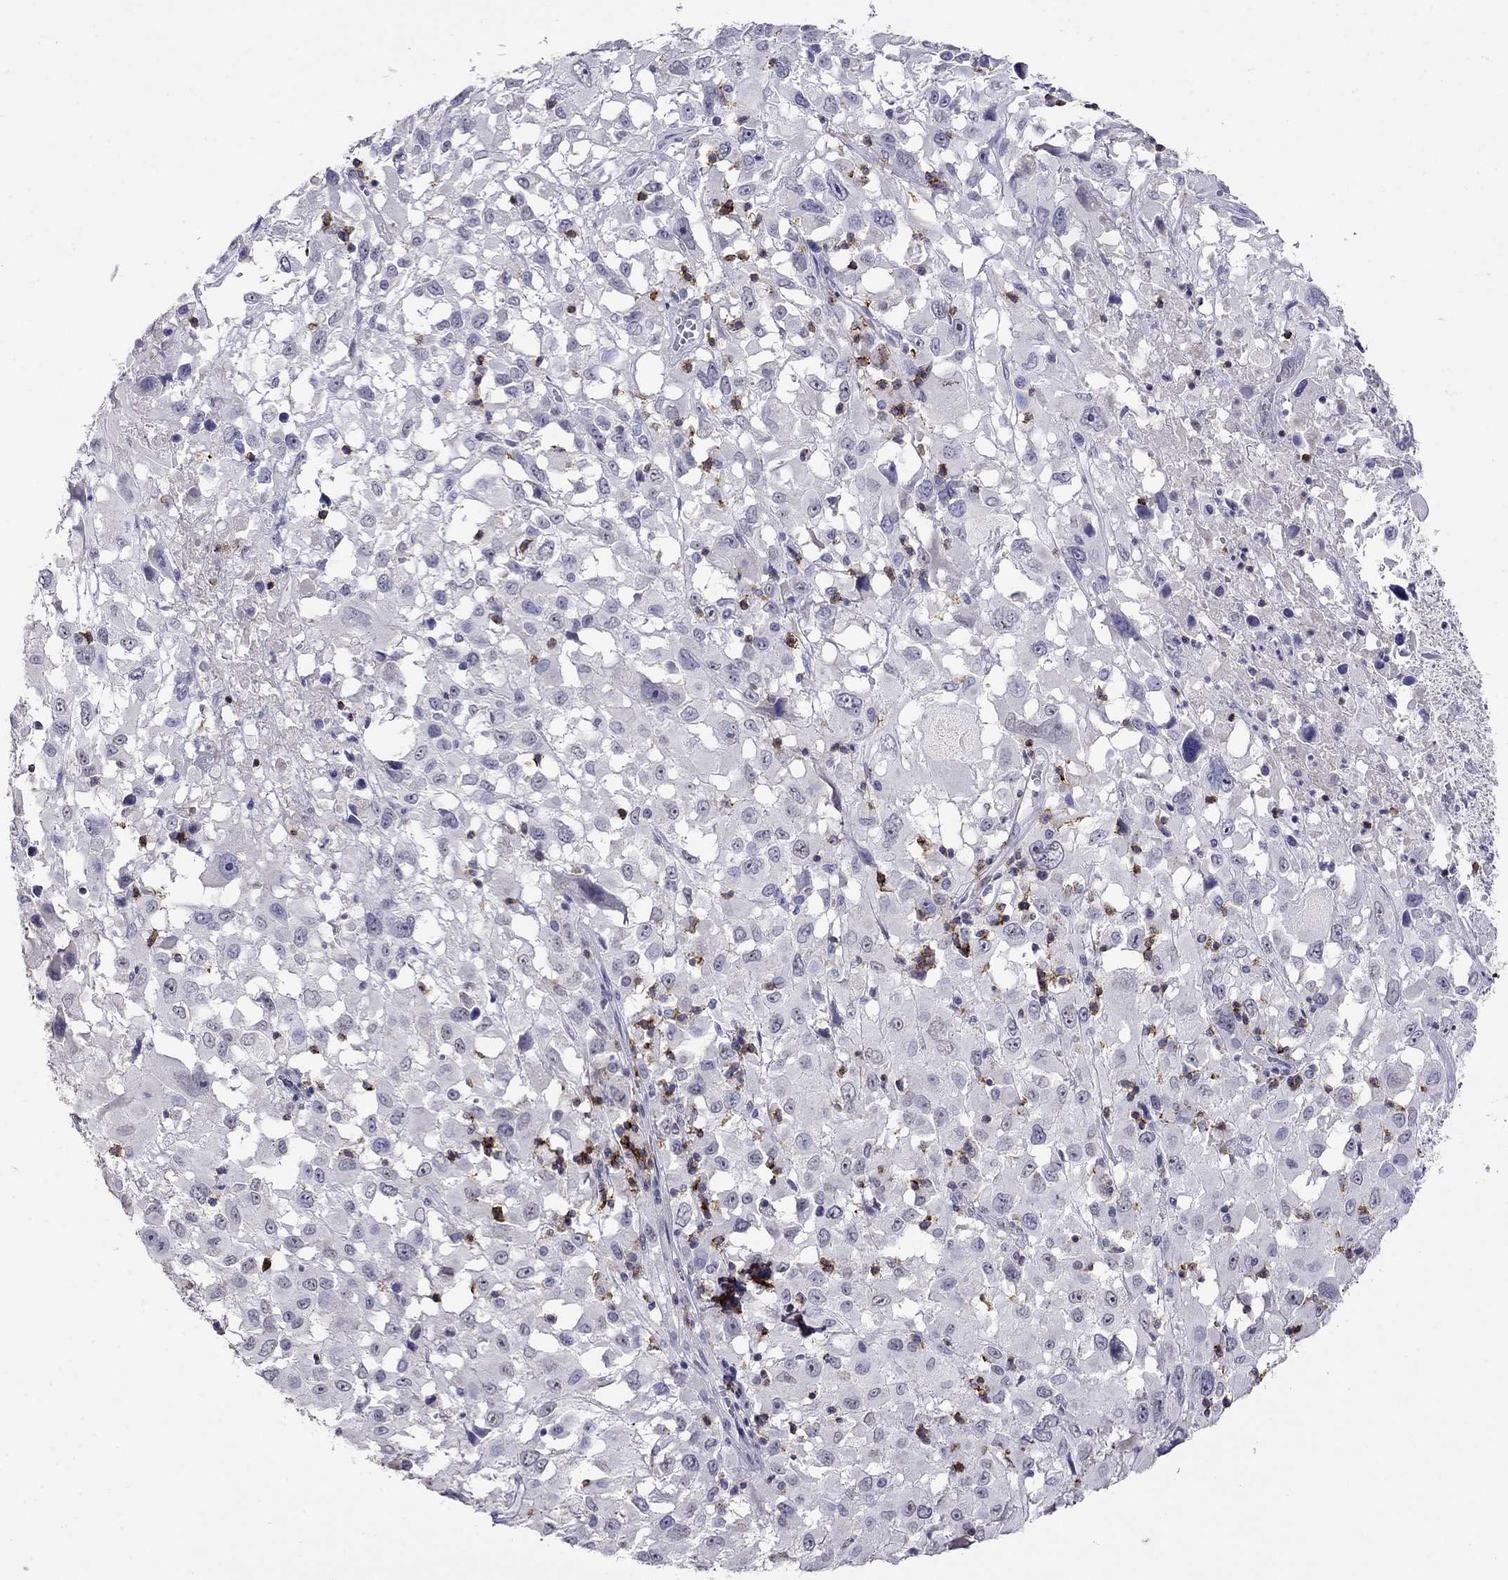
{"staining": {"intensity": "negative", "quantity": "none", "location": "none"}, "tissue": "melanoma", "cell_type": "Tumor cells", "image_type": "cancer", "snomed": [{"axis": "morphology", "description": "Malignant melanoma, Metastatic site"}, {"axis": "topography", "description": "Soft tissue"}], "caption": "DAB immunohistochemical staining of melanoma reveals no significant expression in tumor cells.", "gene": "CD8B", "patient": {"sex": "male", "age": 50}}